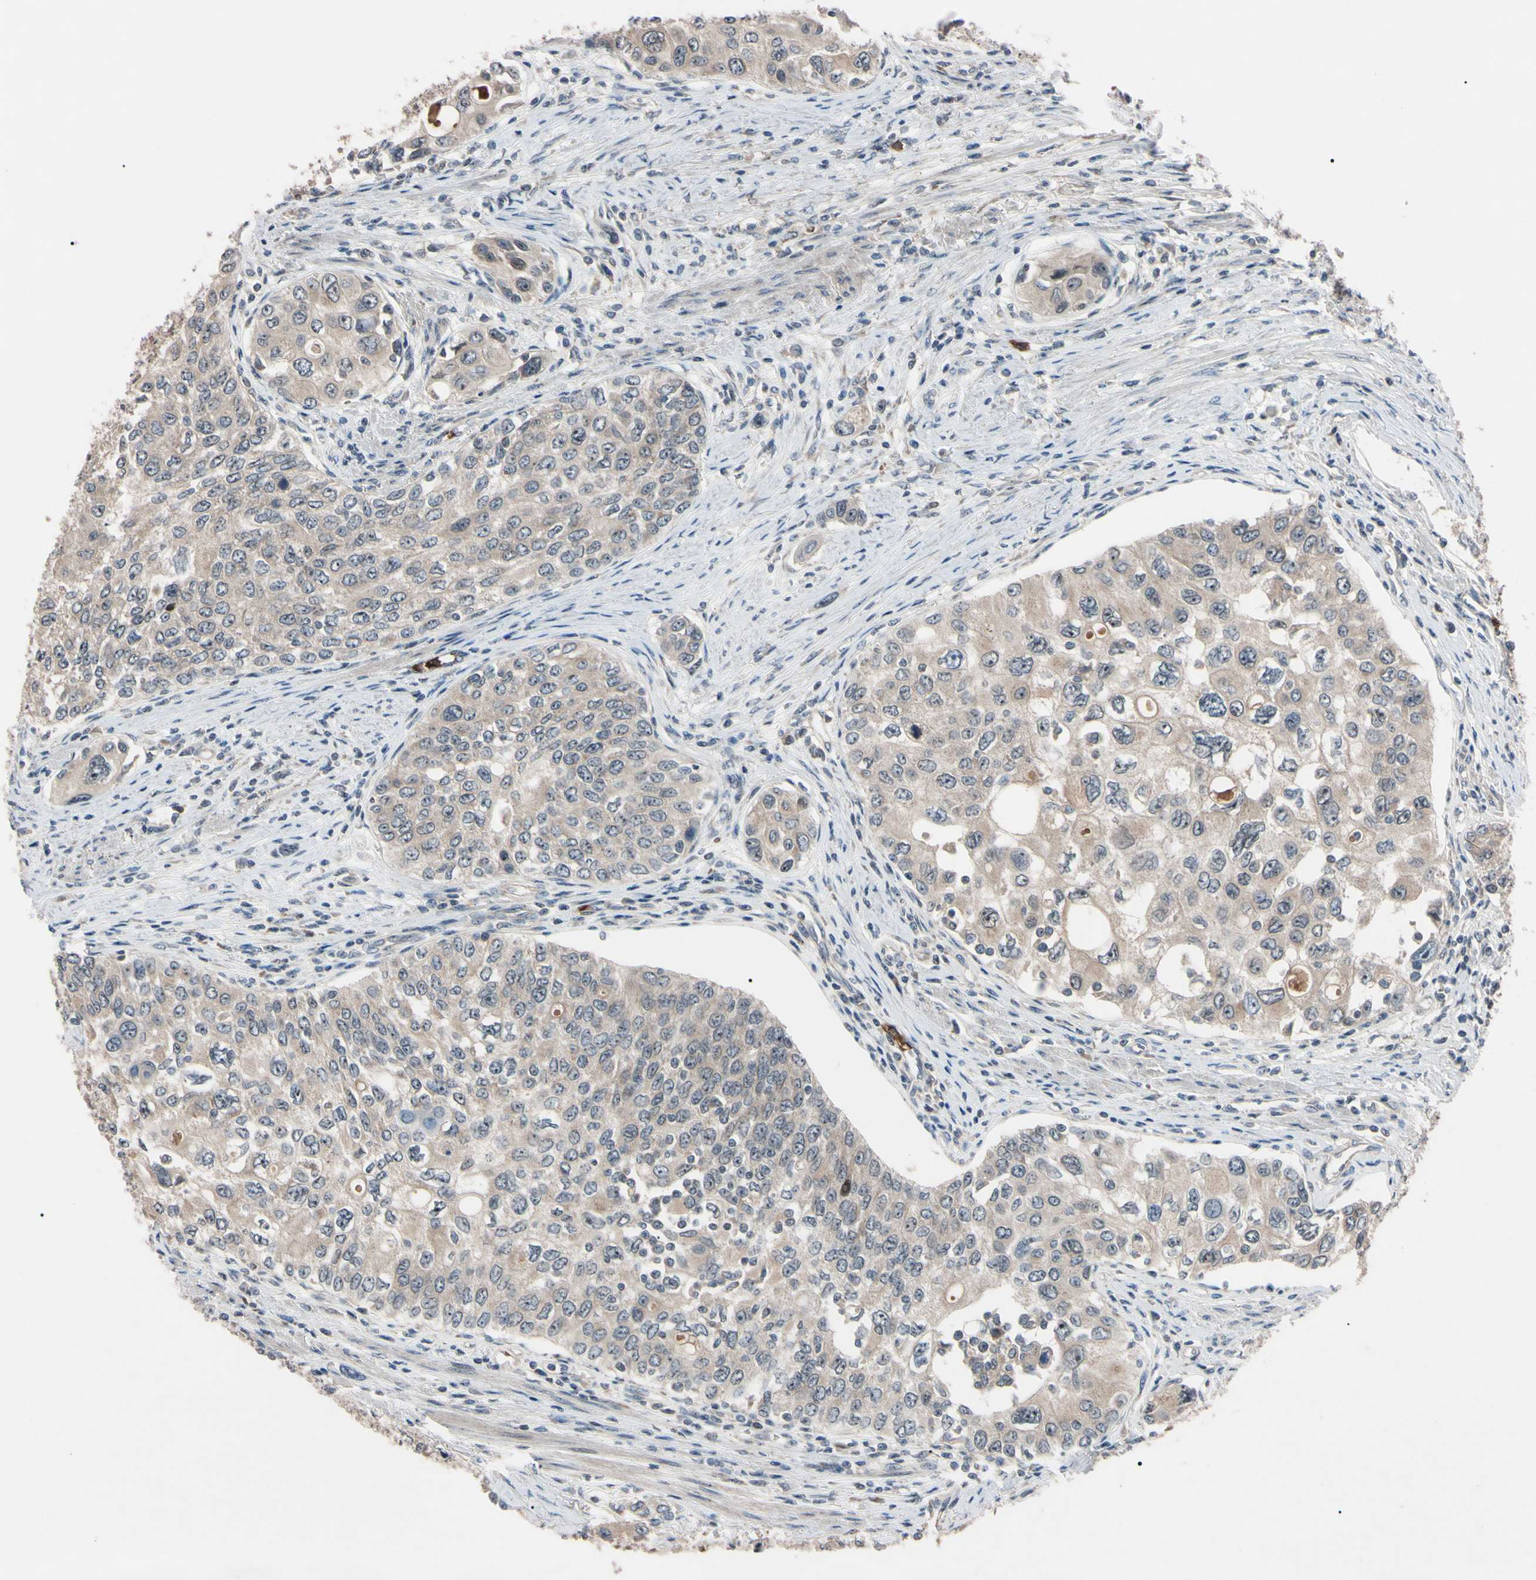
{"staining": {"intensity": "weak", "quantity": ">75%", "location": "cytoplasmic/membranous"}, "tissue": "urothelial cancer", "cell_type": "Tumor cells", "image_type": "cancer", "snomed": [{"axis": "morphology", "description": "Urothelial carcinoma, High grade"}, {"axis": "topography", "description": "Urinary bladder"}], "caption": "High-grade urothelial carcinoma stained for a protein (brown) shows weak cytoplasmic/membranous positive staining in about >75% of tumor cells.", "gene": "TRAF5", "patient": {"sex": "female", "age": 56}}